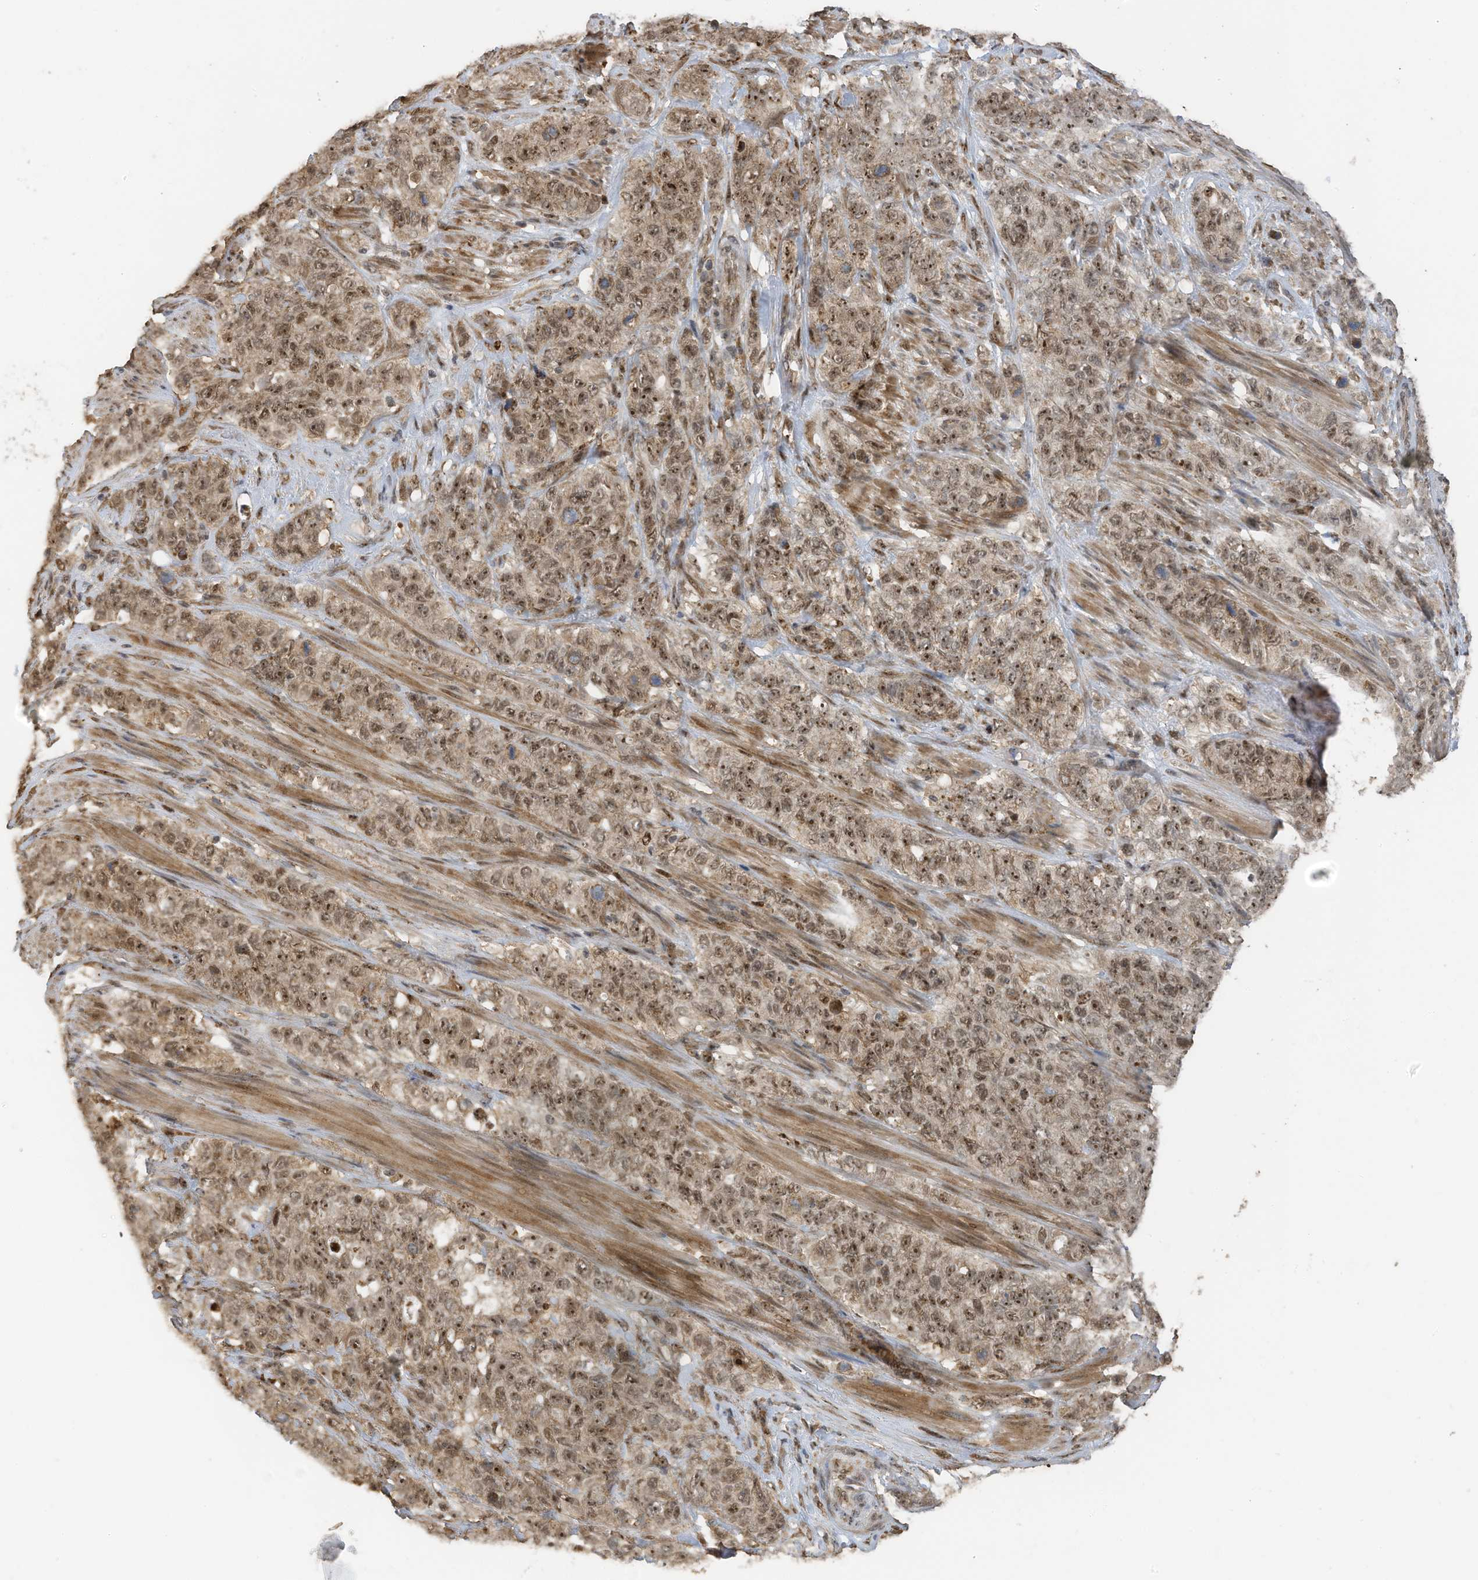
{"staining": {"intensity": "strong", "quantity": ">75%", "location": "nuclear"}, "tissue": "stomach cancer", "cell_type": "Tumor cells", "image_type": "cancer", "snomed": [{"axis": "morphology", "description": "Adenocarcinoma, NOS"}, {"axis": "topography", "description": "Stomach"}], "caption": "Brown immunohistochemical staining in human stomach cancer (adenocarcinoma) exhibits strong nuclear positivity in about >75% of tumor cells.", "gene": "ERLEC1", "patient": {"sex": "male", "age": 48}}